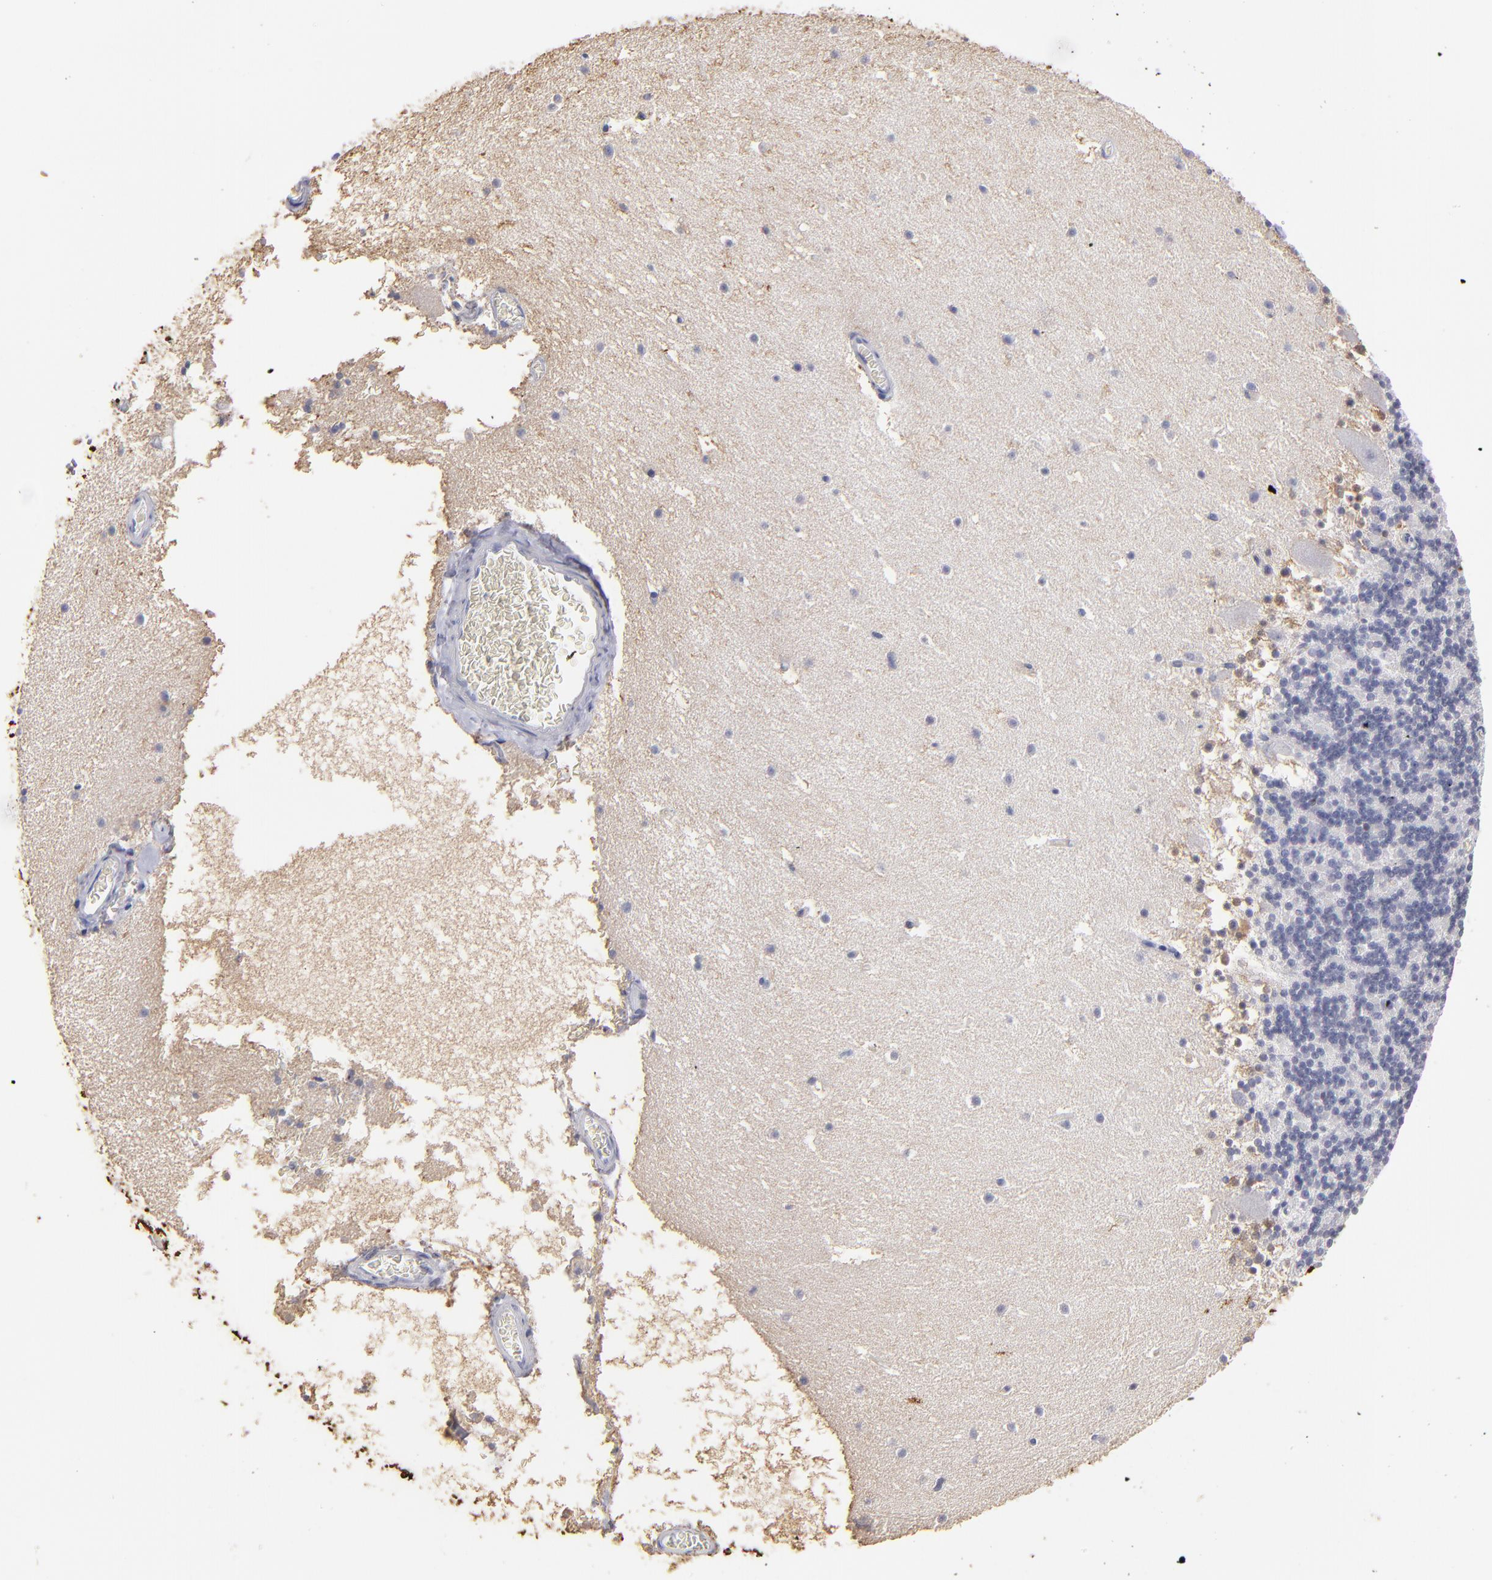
{"staining": {"intensity": "negative", "quantity": "none", "location": "none"}, "tissue": "cerebellum", "cell_type": "Cells in granular layer", "image_type": "normal", "snomed": [{"axis": "morphology", "description": "Normal tissue, NOS"}, {"axis": "topography", "description": "Cerebellum"}], "caption": "This is an IHC micrograph of normal cerebellum. There is no expression in cells in granular layer.", "gene": "FABP4", "patient": {"sex": "male", "age": 45}}